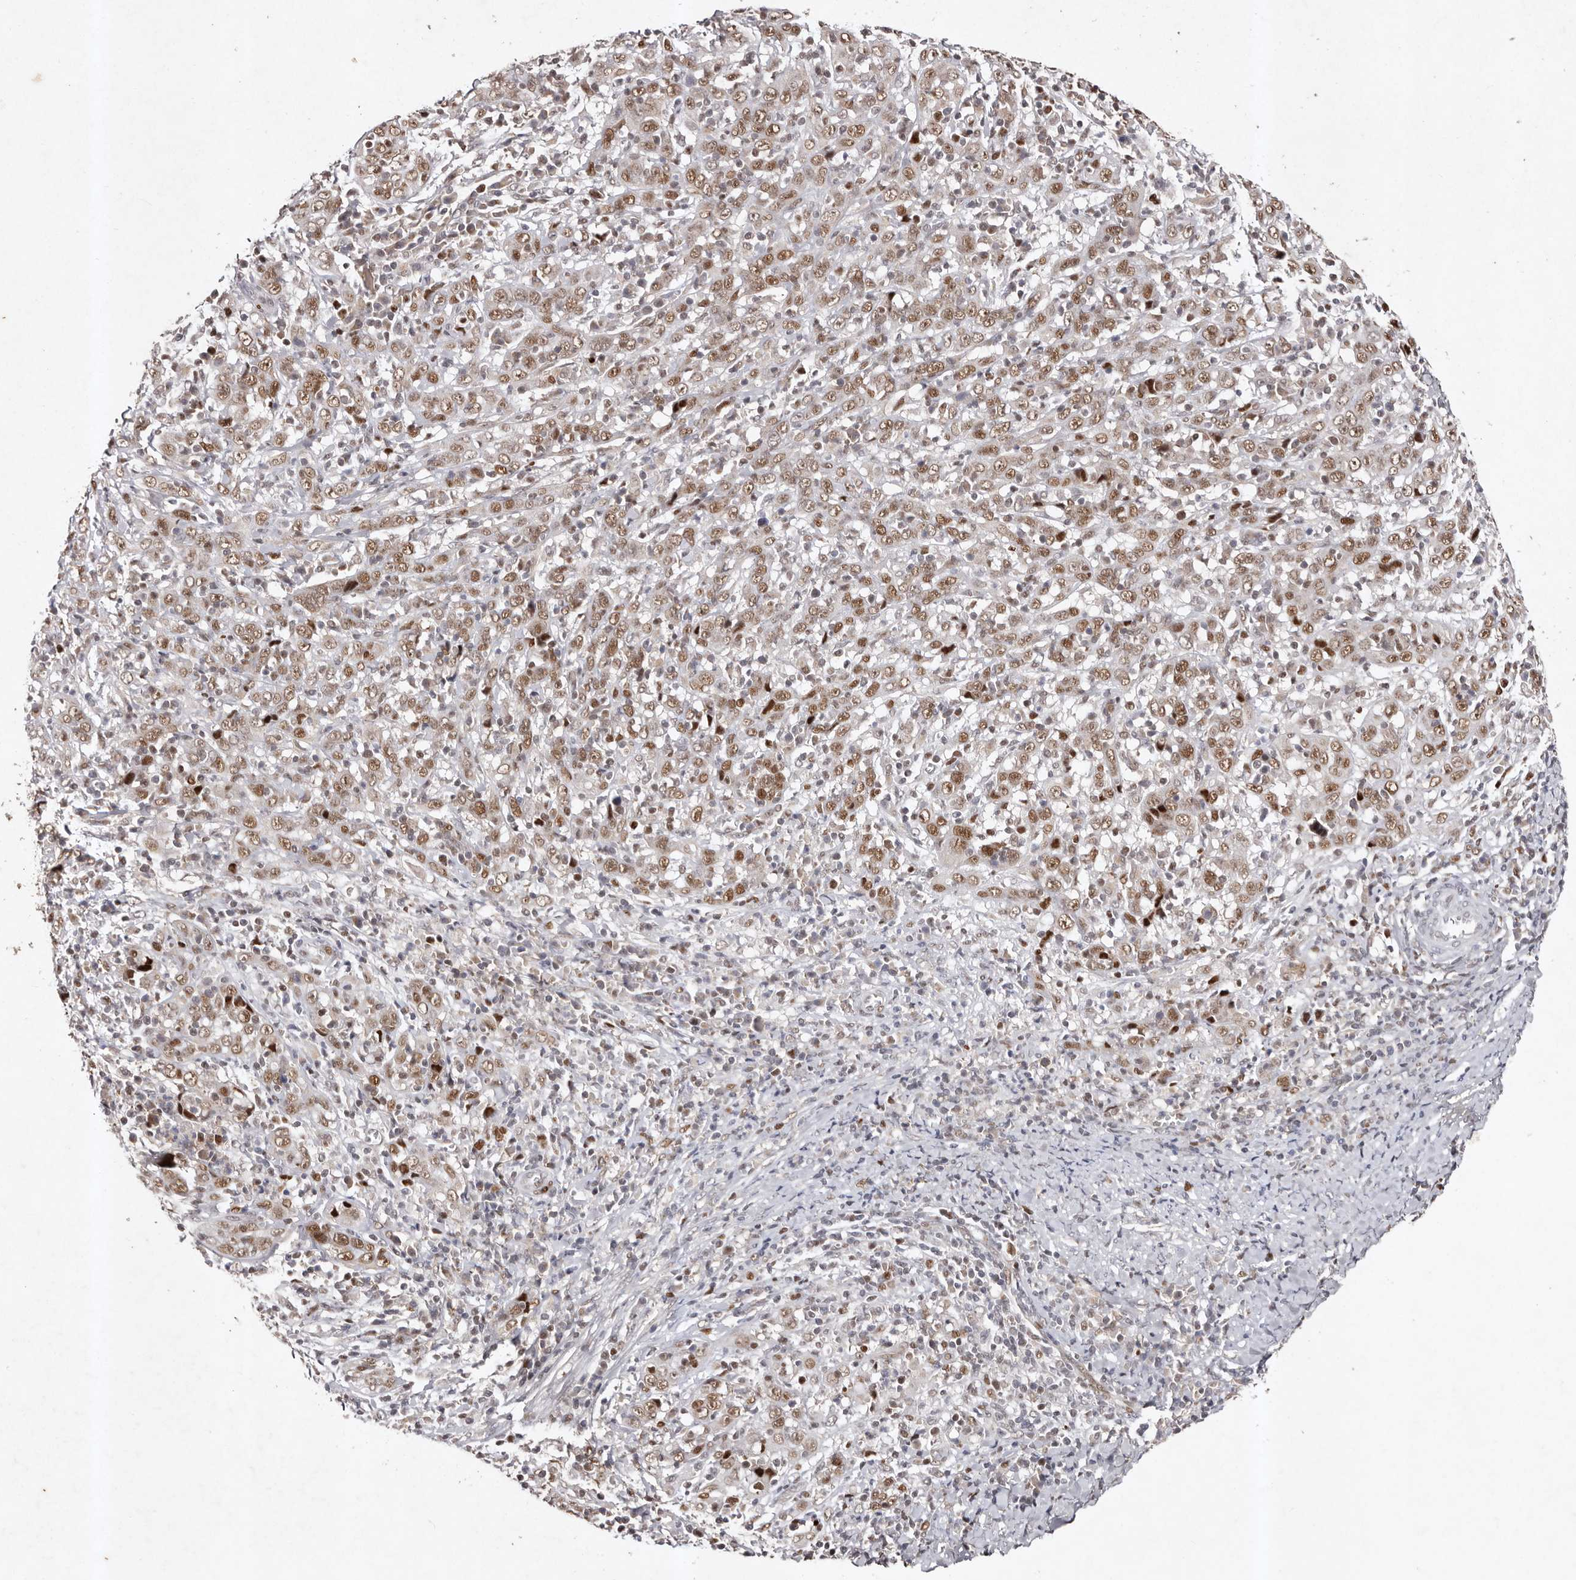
{"staining": {"intensity": "moderate", "quantity": ">75%", "location": "nuclear"}, "tissue": "cervical cancer", "cell_type": "Tumor cells", "image_type": "cancer", "snomed": [{"axis": "morphology", "description": "Squamous cell carcinoma, NOS"}, {"axis": "topography", "description": "Cervix"}], "caption": "Cervical squamous cell carcinoma was stained to show a protein in brown. There is medium levels of moderate nuclear positivity in about >75% of tumor cells.", "gene": "KLF7", "patient": {"sex": "female", "age": 46}}